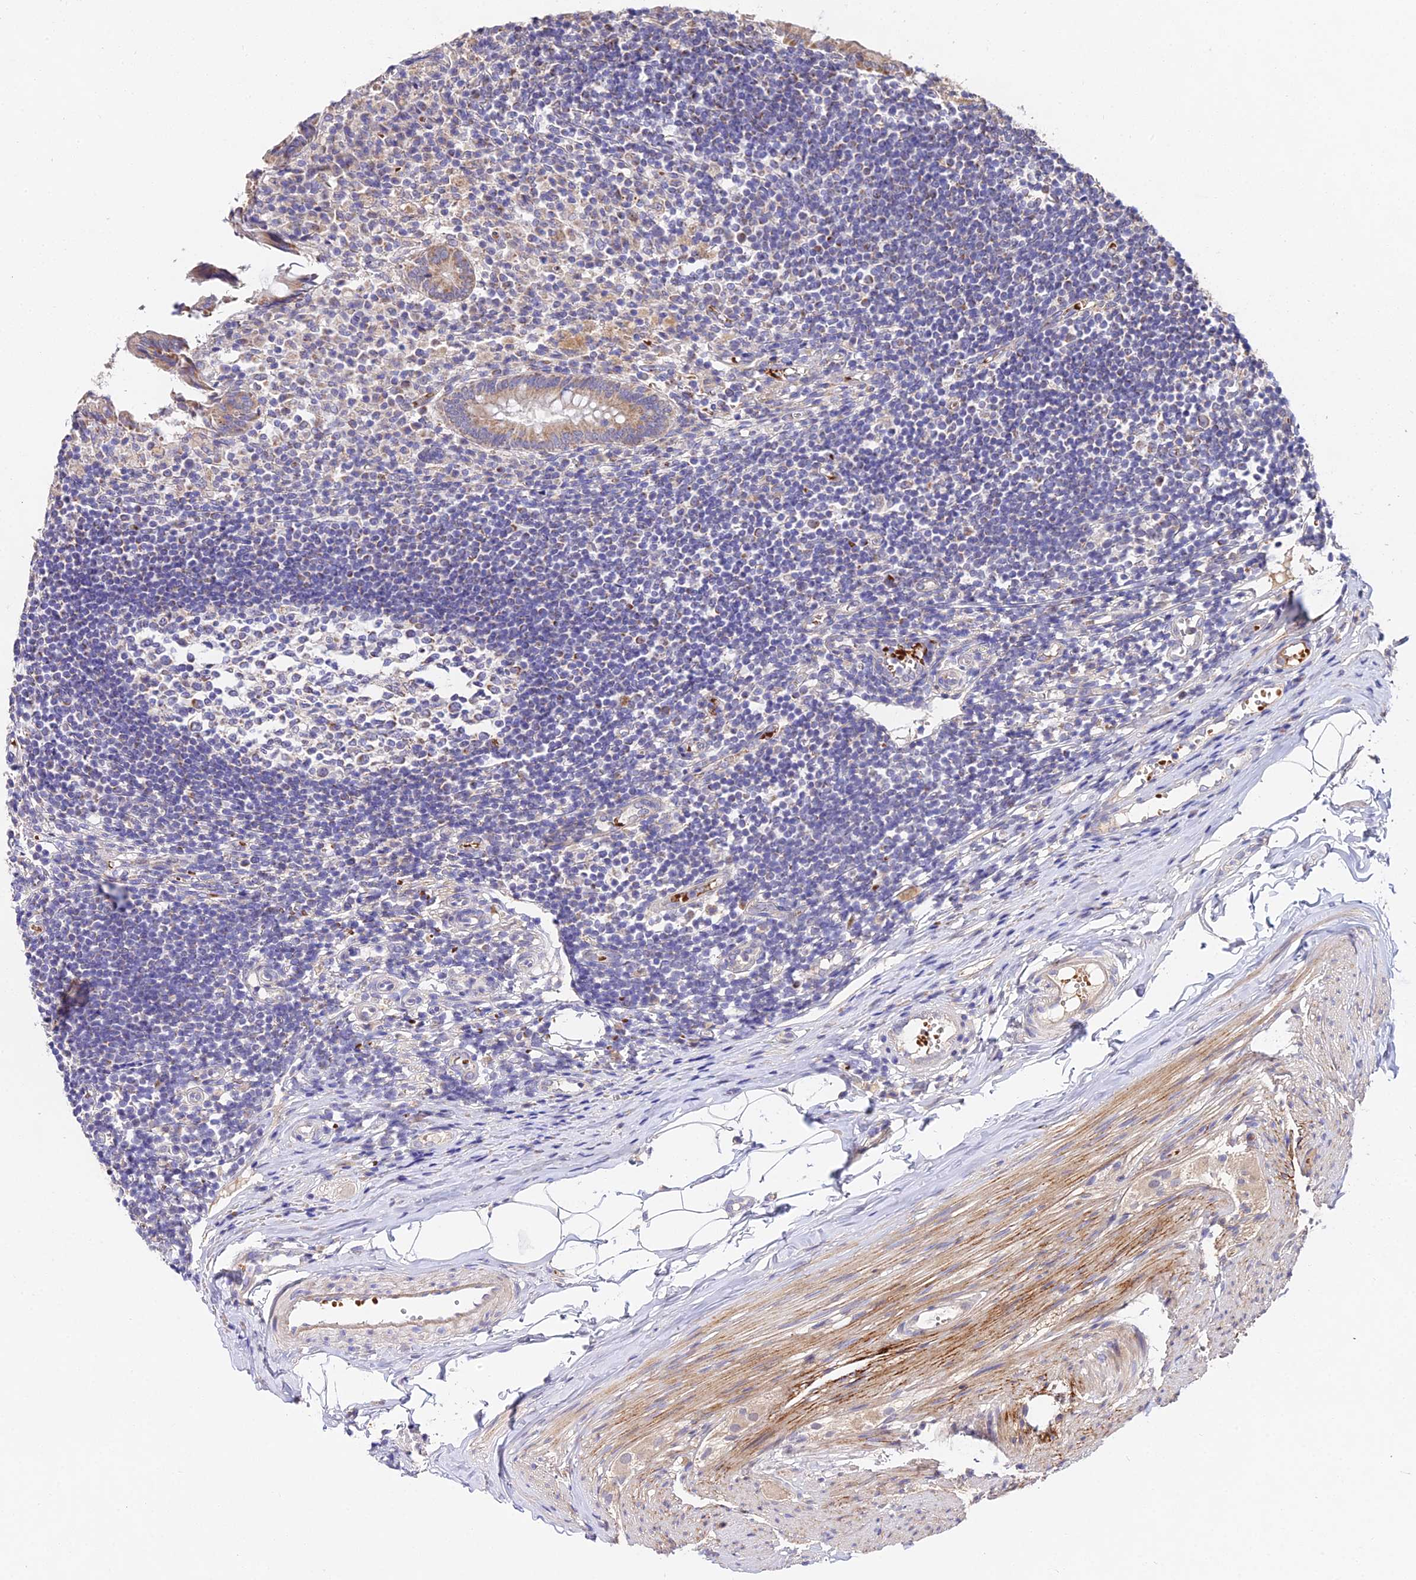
{"staining": {"intensity": "moderate", "quantity": ">75%", "location": "cytoplasmic/membranous"}, "tissue": "appendix", "cell_type": "Glandular cells", "image_type": "normal", "snomed": [{"axis": "morphology", "description": "Normal tissue, NOS"}, {"axis": "topography", "description": "Appendix"}], "caption": "Protein analysis of normal appendix exhibits moderate cytoplasmic/membranous expression in about >75% of glandular cells. The protein is stained brown, and the nuclei are stained in blue (DAB IHC with brightfield microscopy, high magnification).", "gene": "WDR5B", "patient": {"sex": "female", "age": 17}}